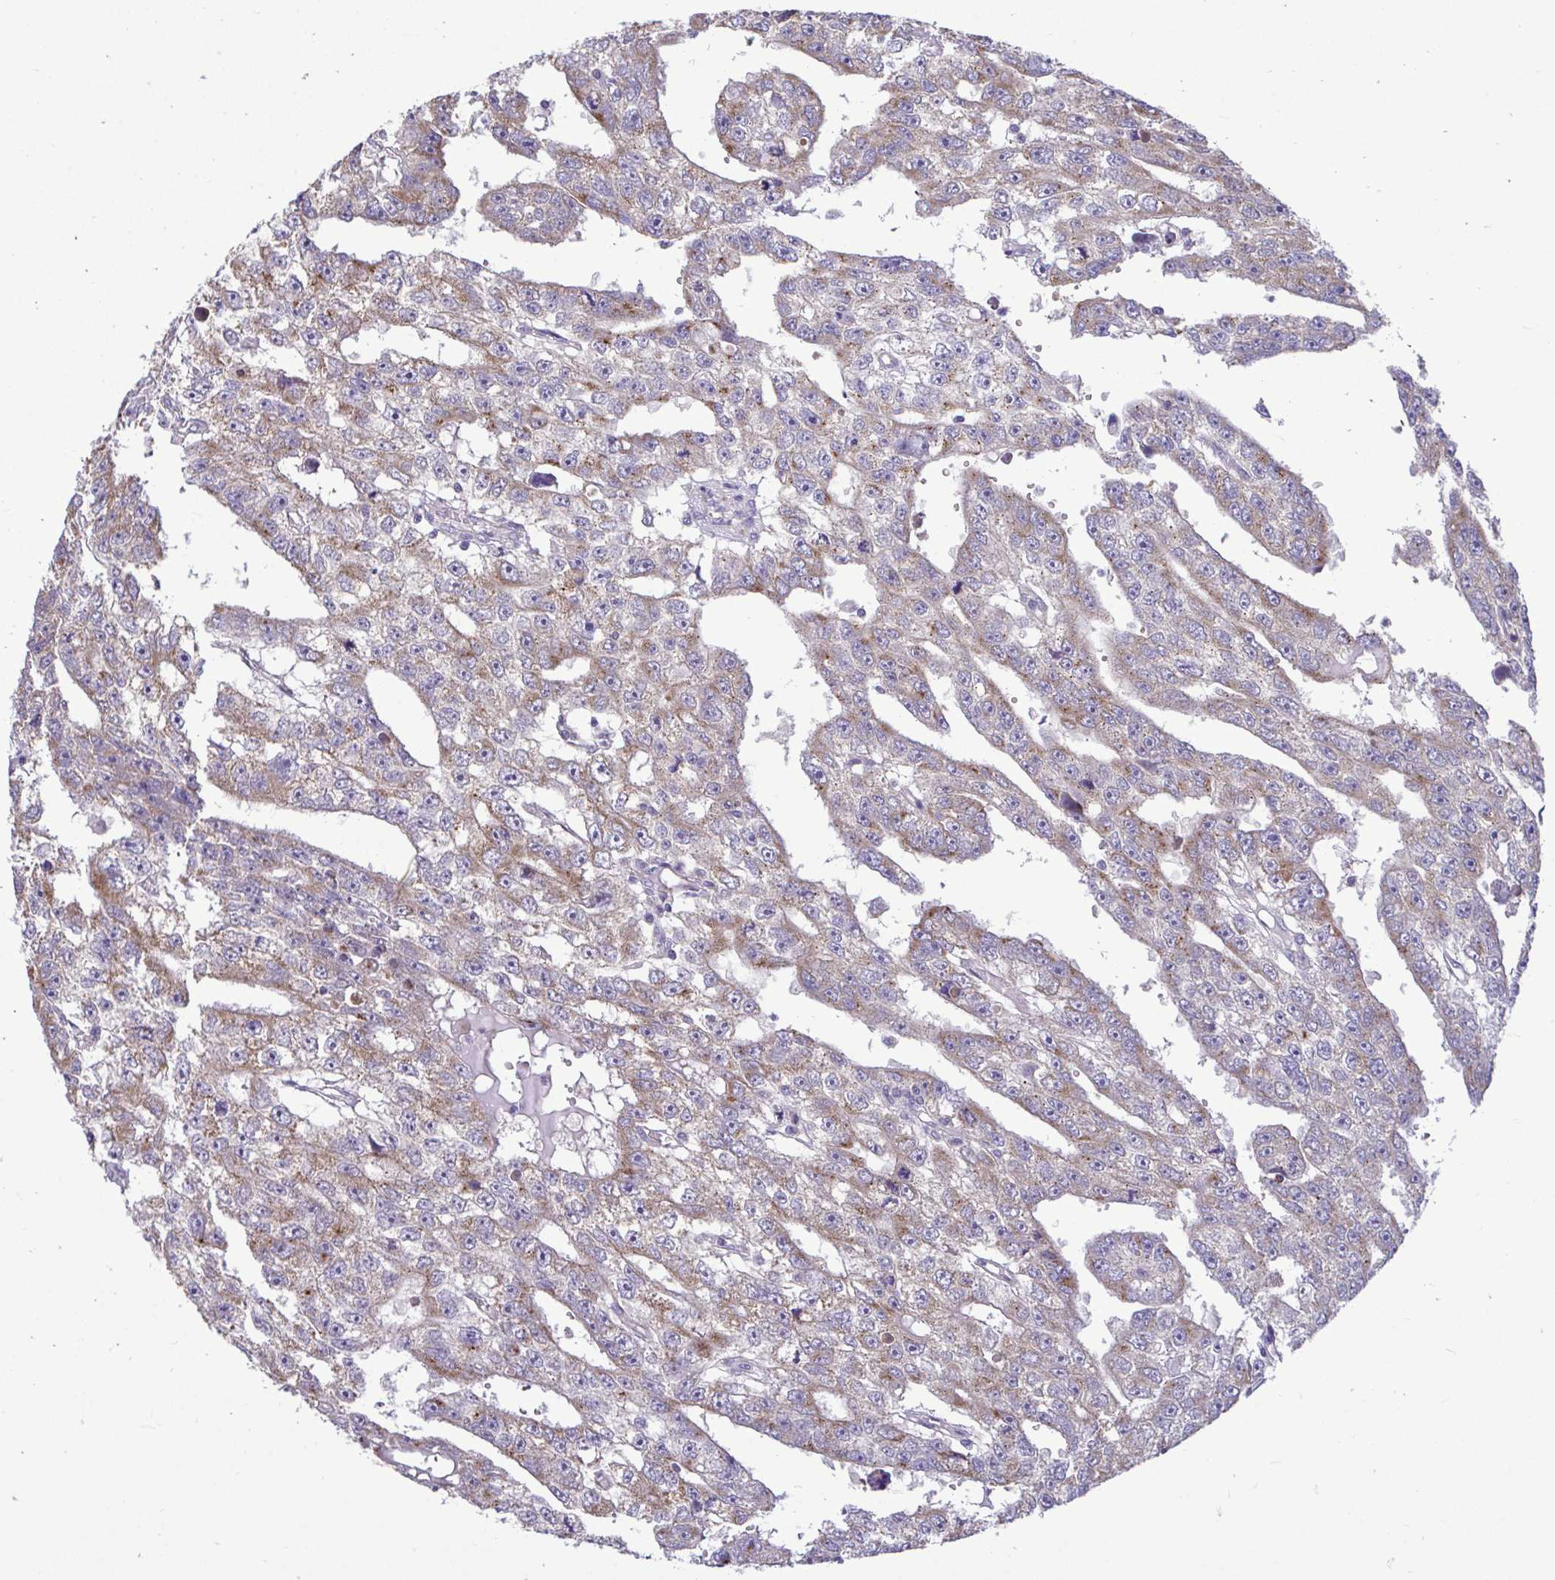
{"staining": {"intensity": "weak", "quantity": ">75%", "location": "cytoplasmic/membranous"}, "tissue": "testis cancer", "cell_type": "Tumor cells", "image_type": "cancer", "snomed": [{"axis": "morphology", "description": "Carcinoma, Embryonal, NOS"}, {"axis": "topography", "description": "Testis"}], "caption": "A brown stain labels weak cytoplasmic/membranous positivity of a protein in embryonal carcinoma (testis) tumor cells.", "gene": "SARS2", "patient": {"sex": "male", "age": 20}}